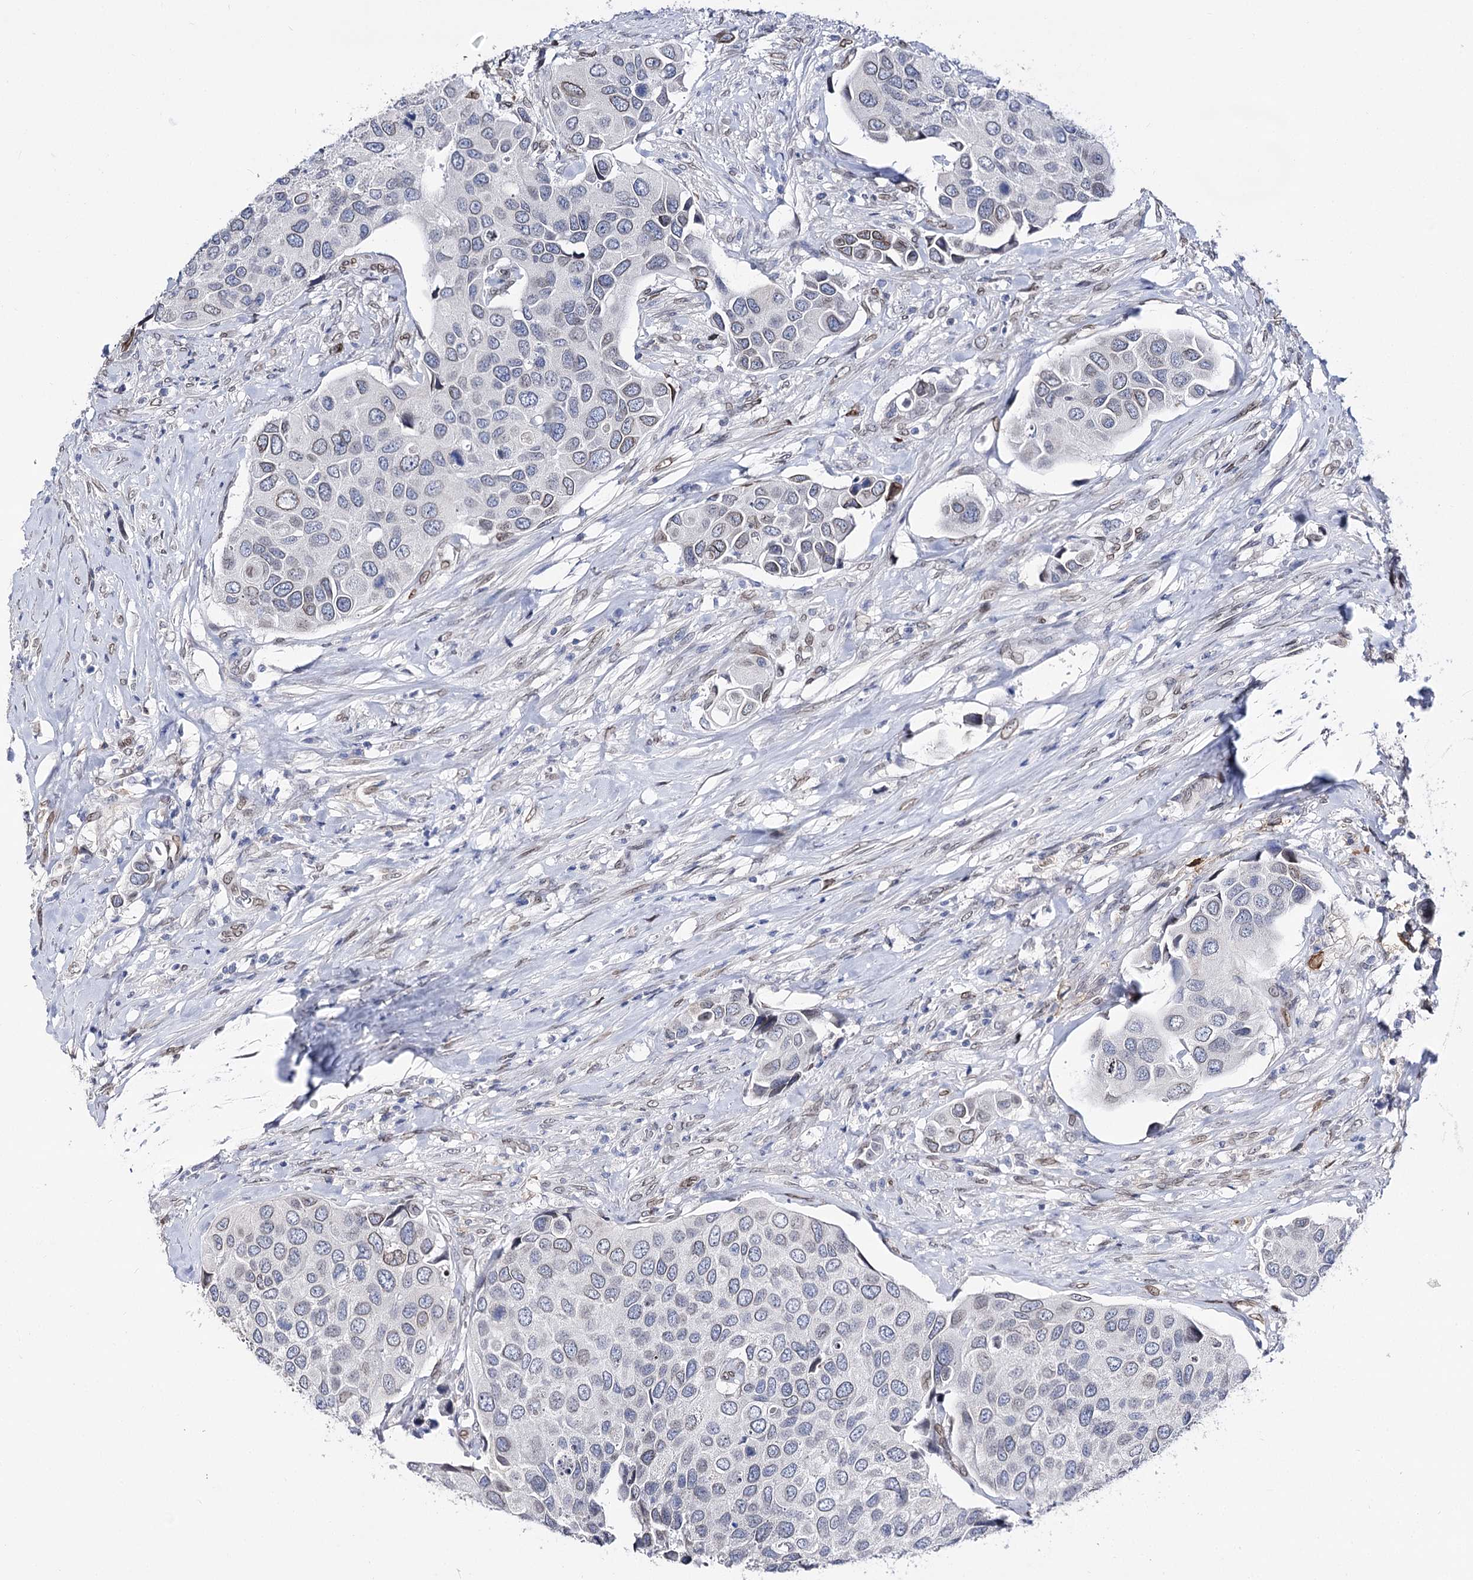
{"staining": {"intensity": "negative", "quantity": "none", "location": "none"}, "tissue": "urothelial cancer", "cell_type": "Tumor cells", "image_type": "cancer", "snomed": [{"axis": "morphology", "description": "Urothelial carcinoma, High grade"}, {"axis": "topography", "description": "Urinary bladder"}], "caption": "Immunohistochemical staining of human urothelial cancer reveals no significant positivity in tumor cells.", "gene": "TMEM201", "patient": {"sex": "male", "age": 74}}